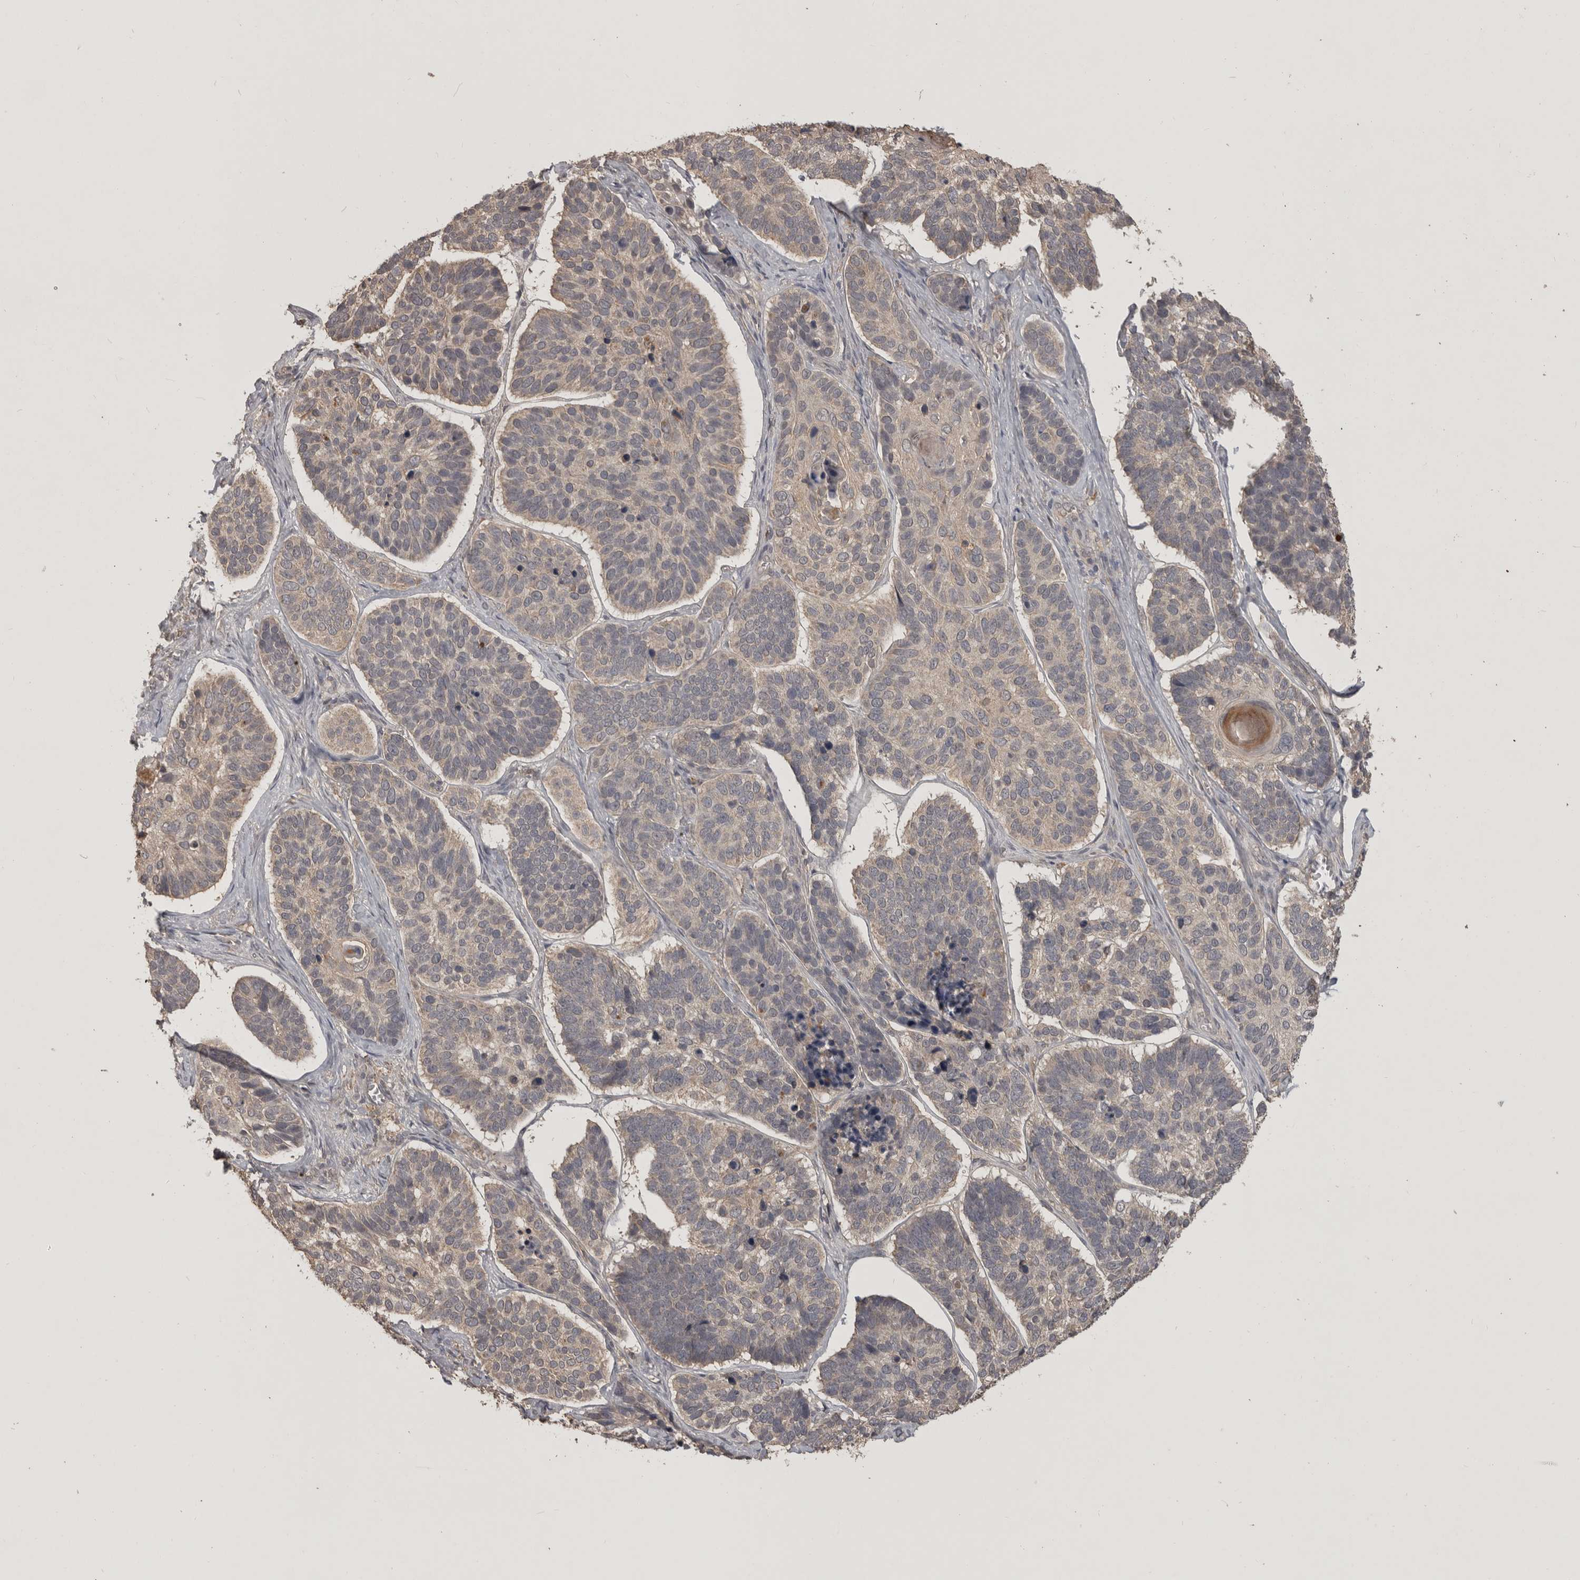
{"staining": {"intensity": "weak", "quantity": "25%-75%", "location": "cytoplasmic/membranous"}, "tissue": "skin cancer", "cell_type": "Tumor cells", "image_type": "cancer", "snomed": [{"axis": "morphology", "description": "Basal cell carcinoma"}, {"axis": "topography", "description": "Skin"}], "caption": "Immunohistochemical staining of skin cancer (basal cell carcinoma) reveals low levels of weak cytoplasmic/membranous expression in approximately 25%-75% of tumor cells. The protein is shown in brown color, while the nuclei are stained blue.", "gene": "ADAMTS4", "patient": {"sex": "male", "age": 62}}